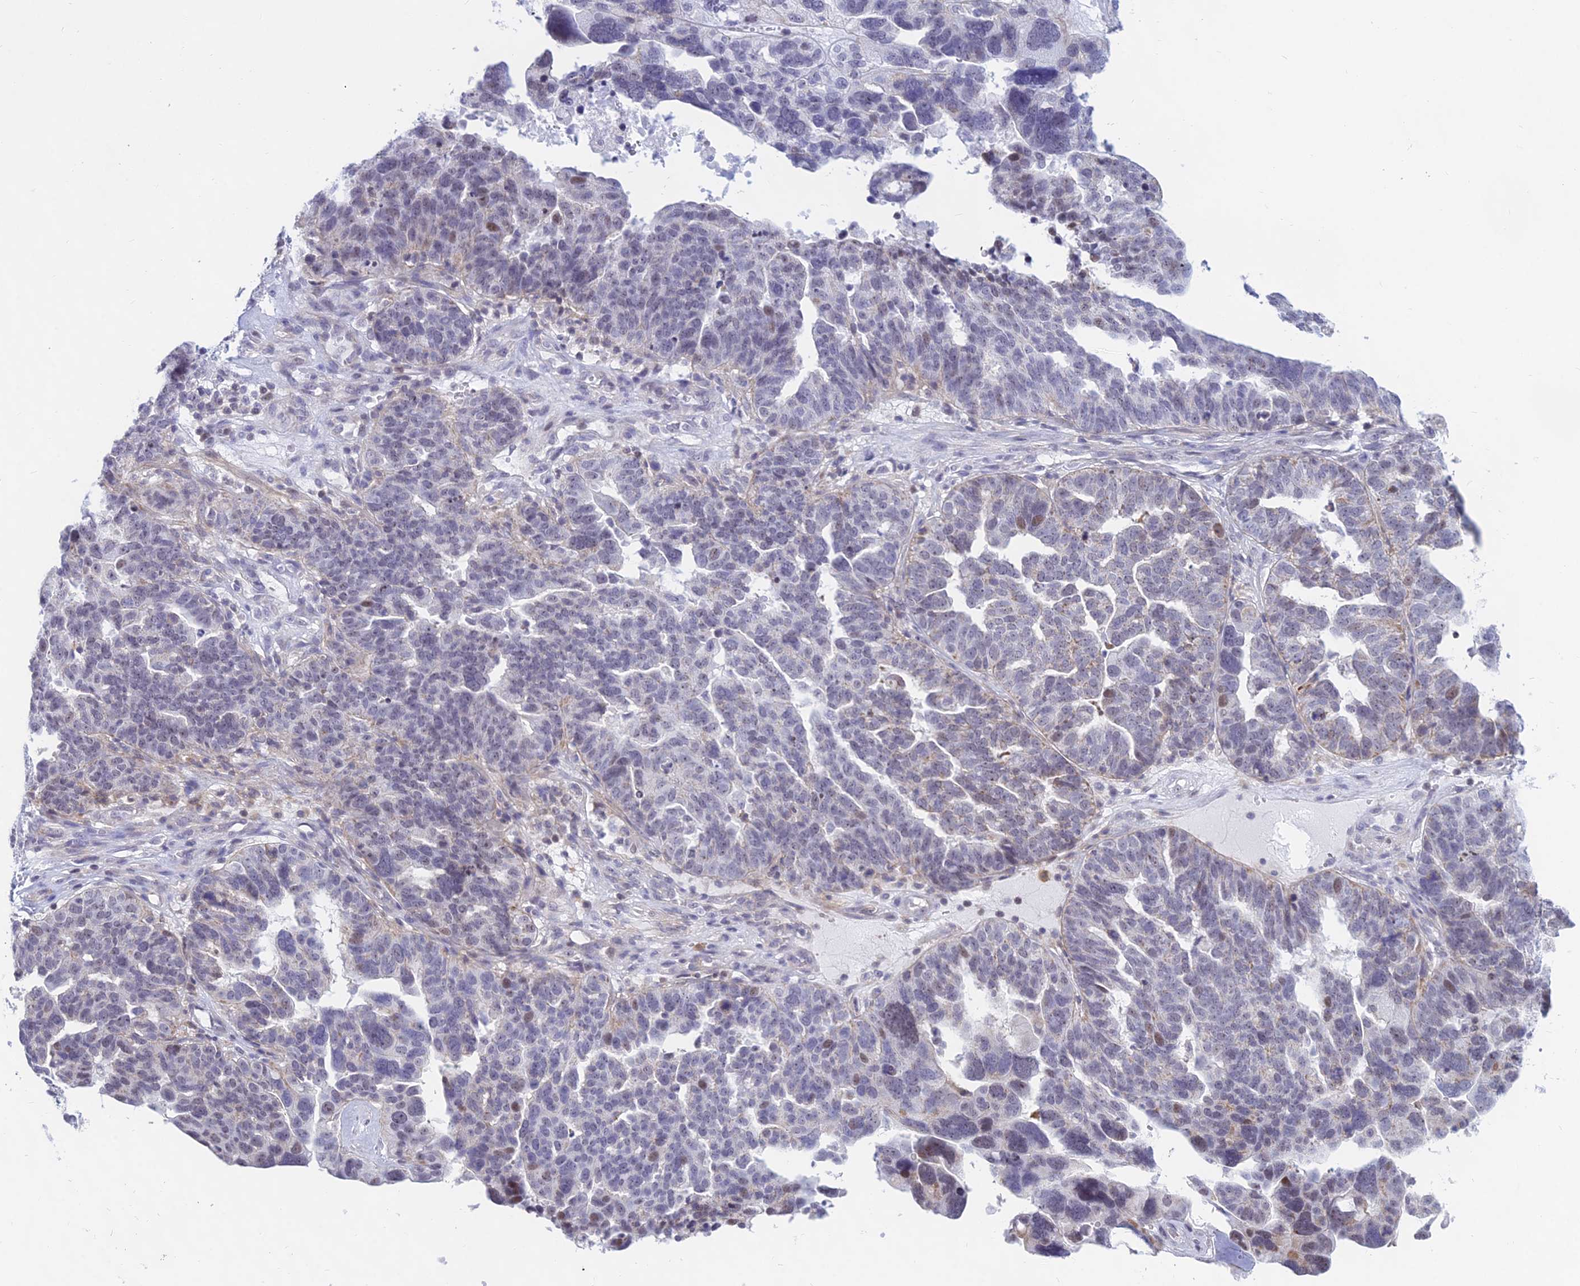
{"staining": {"intensity": "weak", "quantity": "<25%", "location": "nuclear"}, "tissue": "ovarian cancer", "cell_type": "Tumor cells", "image_type": "cancer", "snomed": [{"axis": "morphology", "description": "Cystadenocarcinoma, serous, NOS"}, {"axis": "topography", "description": "Ovary"}], "caption": "High power microscopy micrograph of an IHC micrograph of ovarian cancer (serous cystadenocarcinoma), revealing no significant staining in tumor cells.", "gene": "KRR1", "patient": {"sex": "female", "age": 59}}